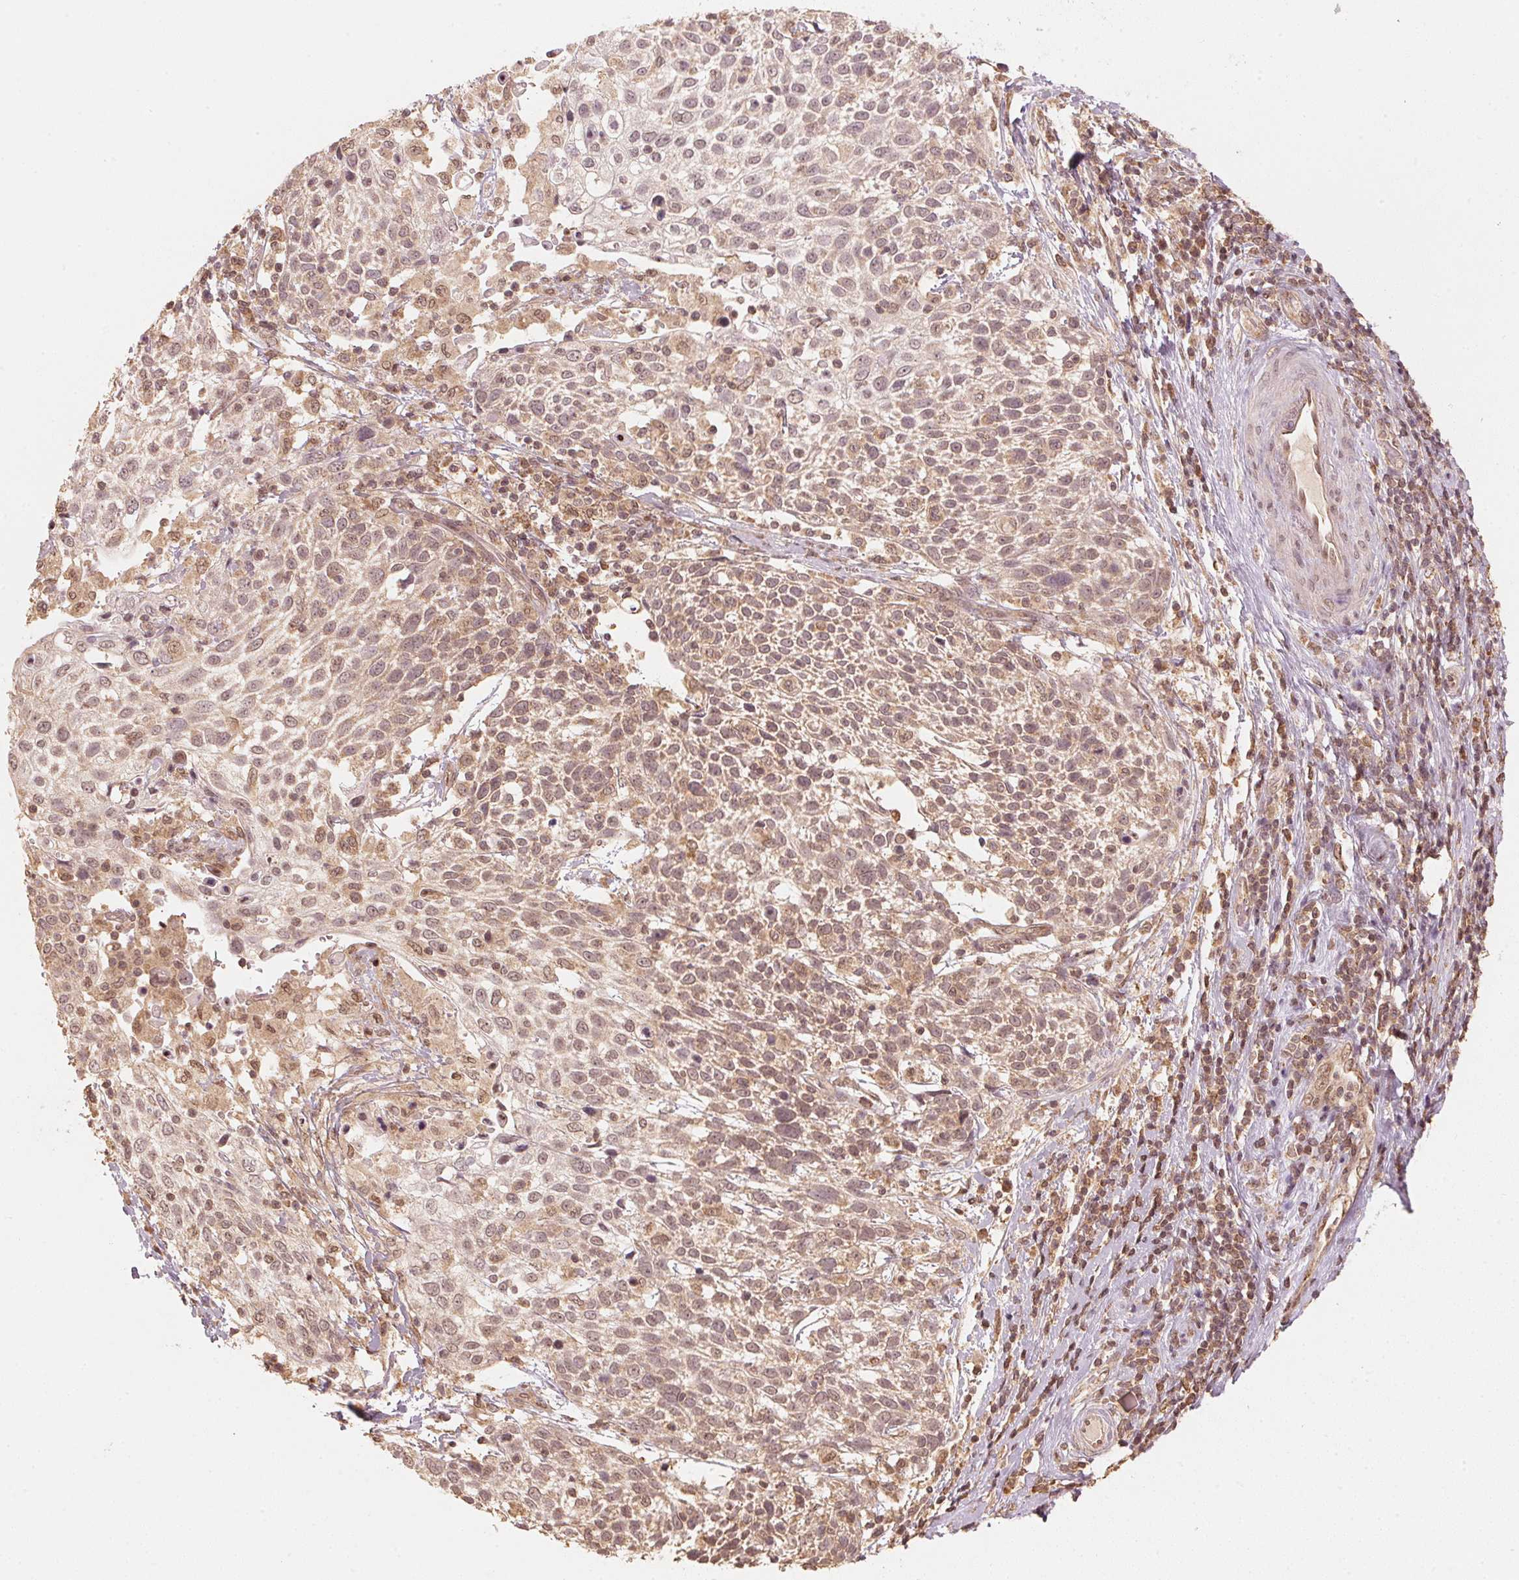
{"staining": {"intensity": "moderate", "quantity": ">75%", "location": "cytoplasmic/membranous,nuclear"}, "tissue": "cervical cancer", "cell_type": "Tumor cells", "image_type": "cancer", "snomed": [{"axis": "morphology", "description": "Squamous cell carcinoma, NOS"}, {"axis": "topography", "description": "Cervix"}], "caption": "The image reveals a brown stain indicating the presence of a protein in the cytoplasmic/membranous and nuclear of tumor cells in cervical cancer.", "gene": "C2orf73", "patient": {"sex": "female", "age": 61}}